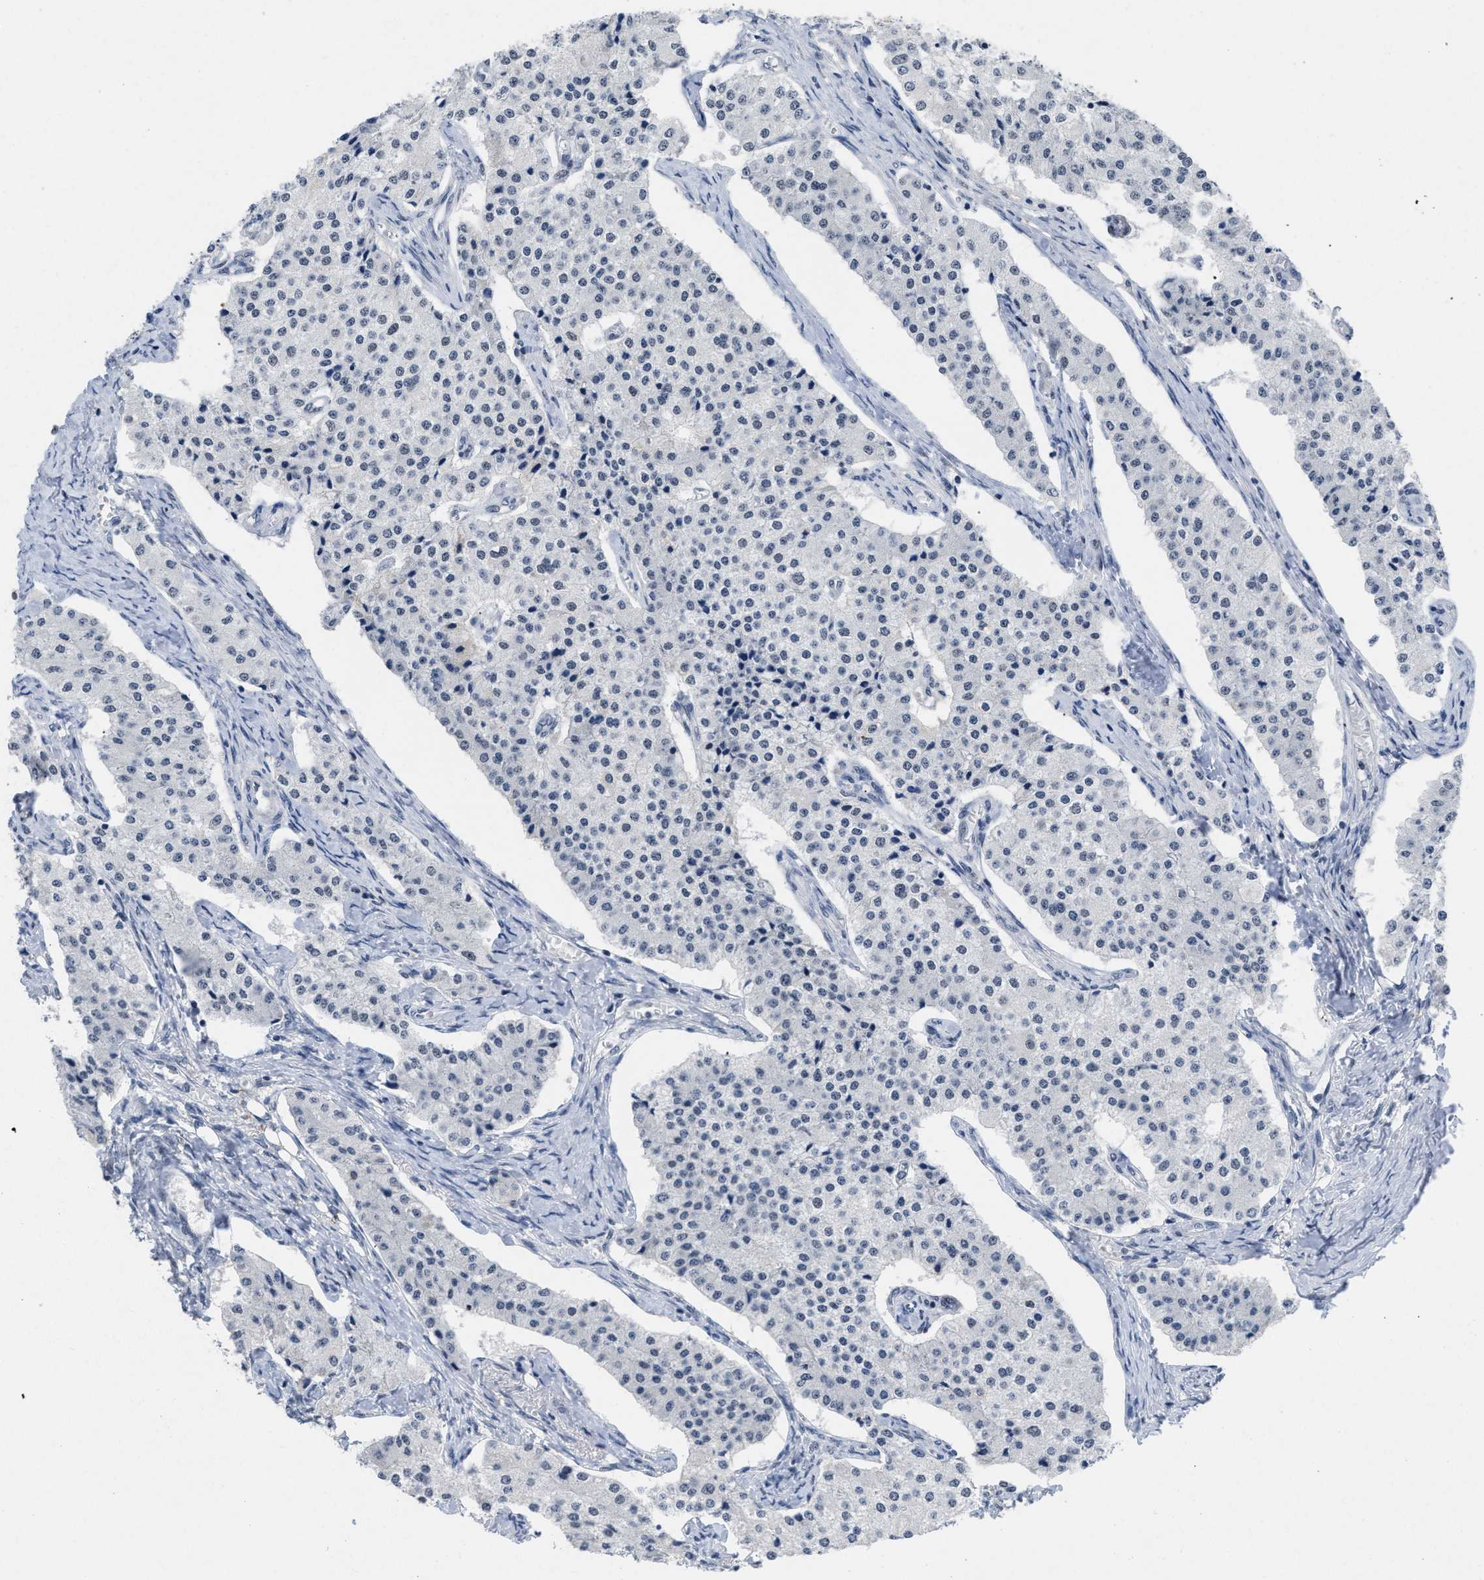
{"staining": {"intensity": "negative", "quantity": "none", "location": "none"}, "tissue": "carcinoid", "cell_type": "Tumor cells", "image_type": "cancer", "snomed": [{"axis": "morphology", "description": "Carcinoid, malignant, NOS"}, {"axis": "topography", "description": "Colon"}], "caption": "Immunohistochemistry of human carcinoid (malignant) displays no positivity in tumor cells.", "gene": "GGNBP2", "patient": {"sex": "female", "age": 52}}